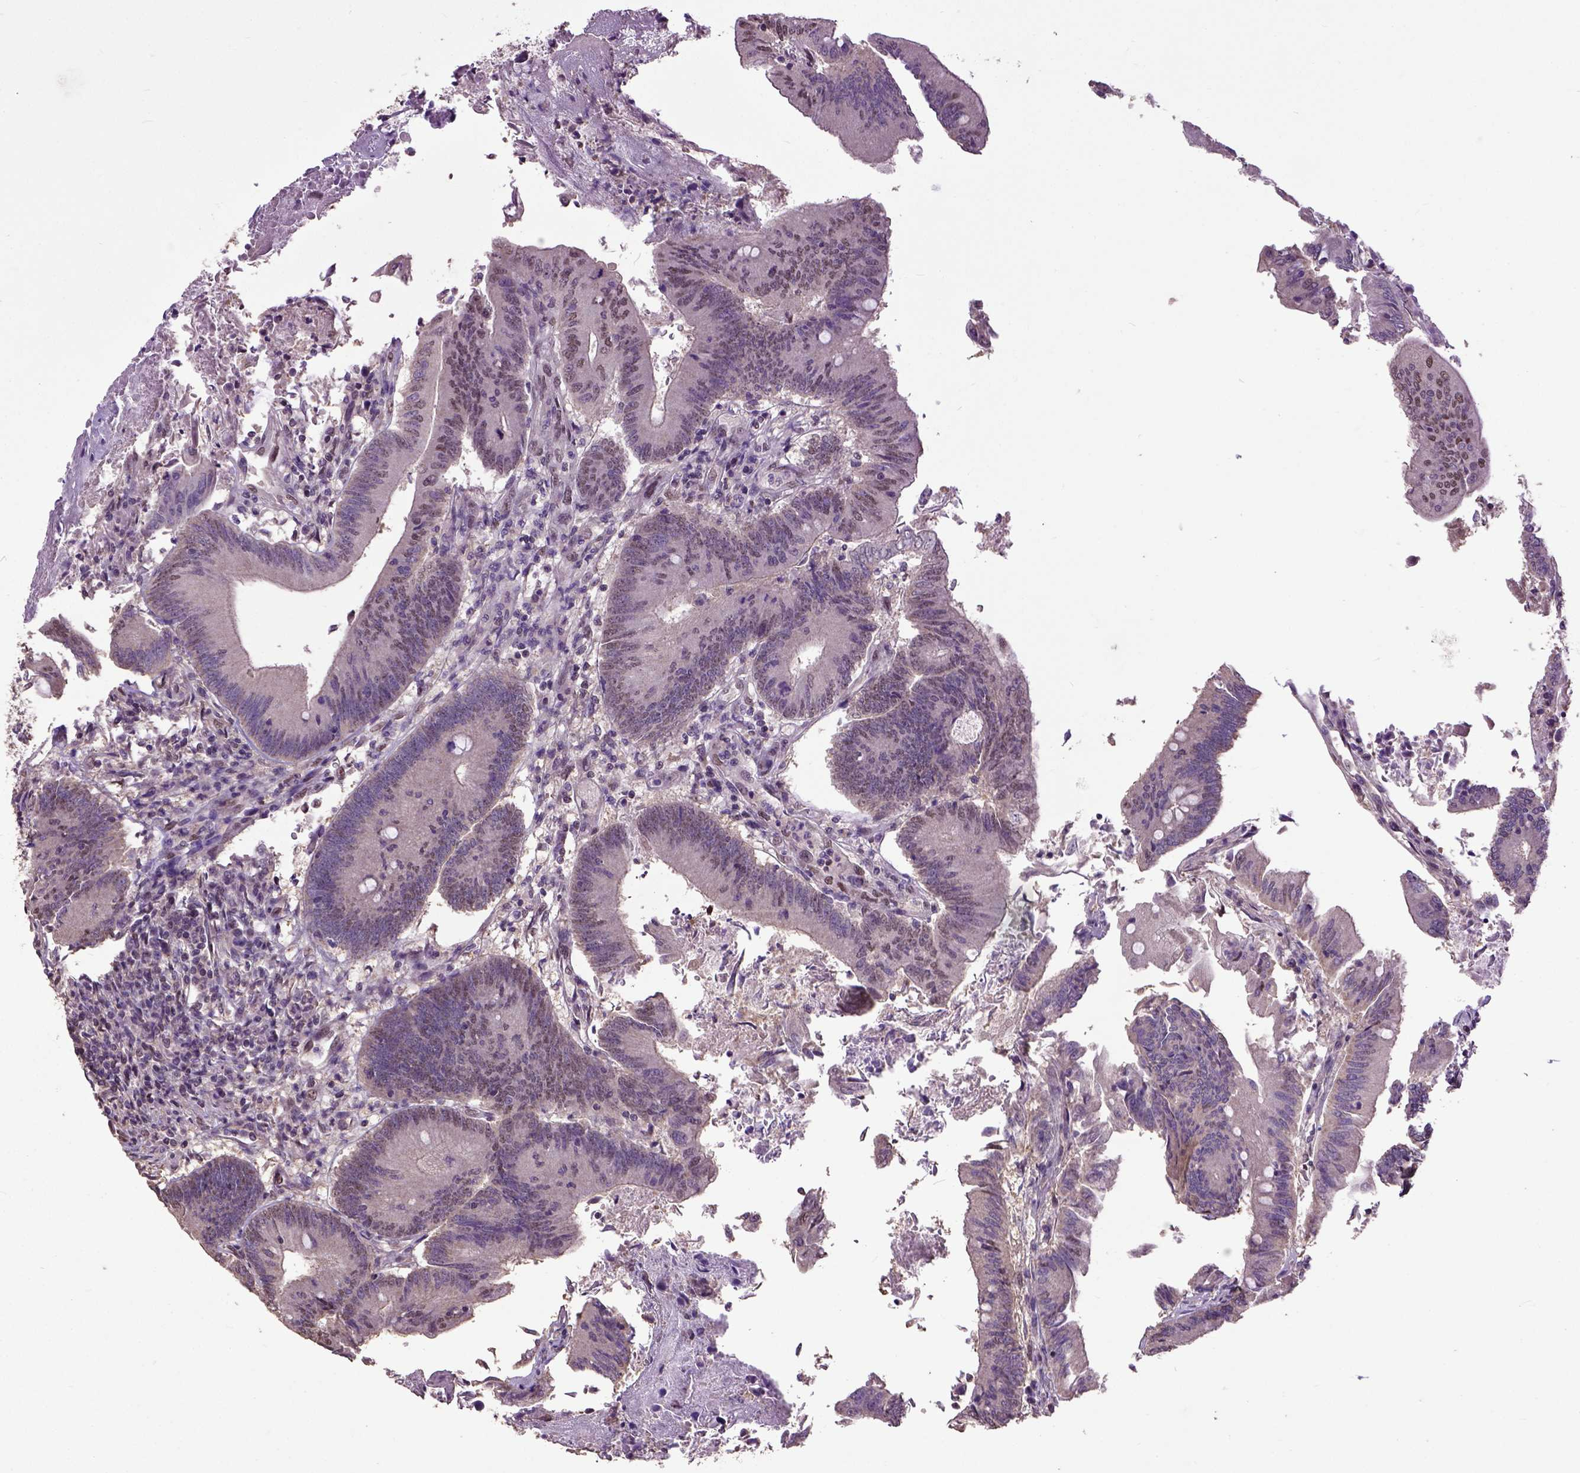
{"staining": {"intensity": "moderate", "quantity": "25%-75%", "location": "nuclear"}, "tissue": "colorectal cancer", "cell_type": "Tumor cells", "image_type": "cancer", "snomed": [{"axis": "morphology", "description": "Adenocarcinoma, NOS"}, {"axis": "topography", "description": "Colon"}], "caption": "A brown stain highlights moderate nuclear expression of a protein in human colorectal adenocarcinoma tumor cells. The protein is stained brown, and the nuclei are stained in blue (DAB (3,3'-diaminobenzidine) IHC with brightfield microscopy, high magnification).", "gene": "UBA3", "patient": {"sex": "female", "age": 70}}